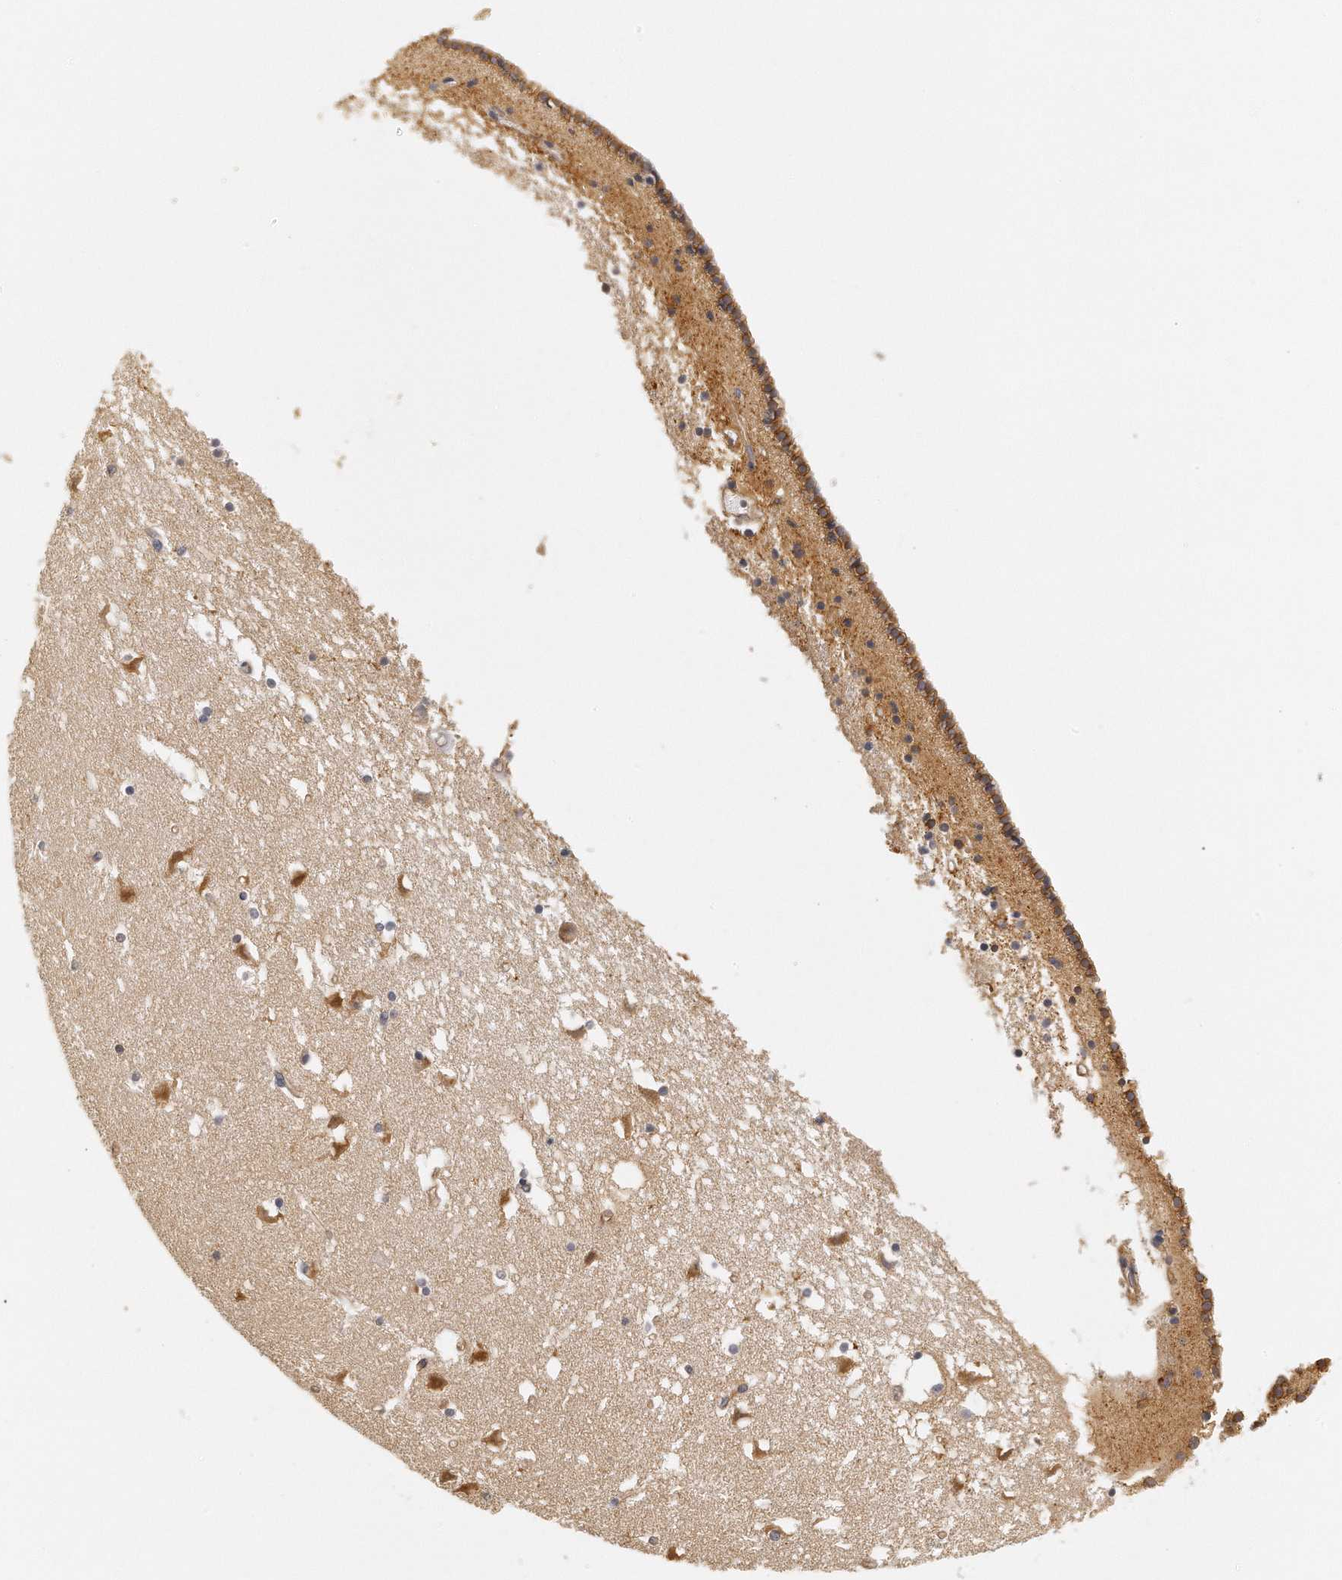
{"staining": {"intensity": "moderate", "quantity": "<25%", "location": "cytoplasmic/membranous"}, "tissue": "caudate", "cell_type": "Glial cells", "image_type": "normal", "snomed": [{"axis": "morphology", "description": "Normal tissue, NOS"}, {"axis": "topography", "description": "Lateral ventricle wall"}], "caption": "IHC micrograph of normal caudate: human caudate stained using IHC displays low levels of moderate protein expression localized specifically in the cytoplasmic/membranous of glial cells, appearing as a cytoplasmic/membranous brown color.", "gene": "CHST7", "patient": {"sex": "male", "age": 45}}